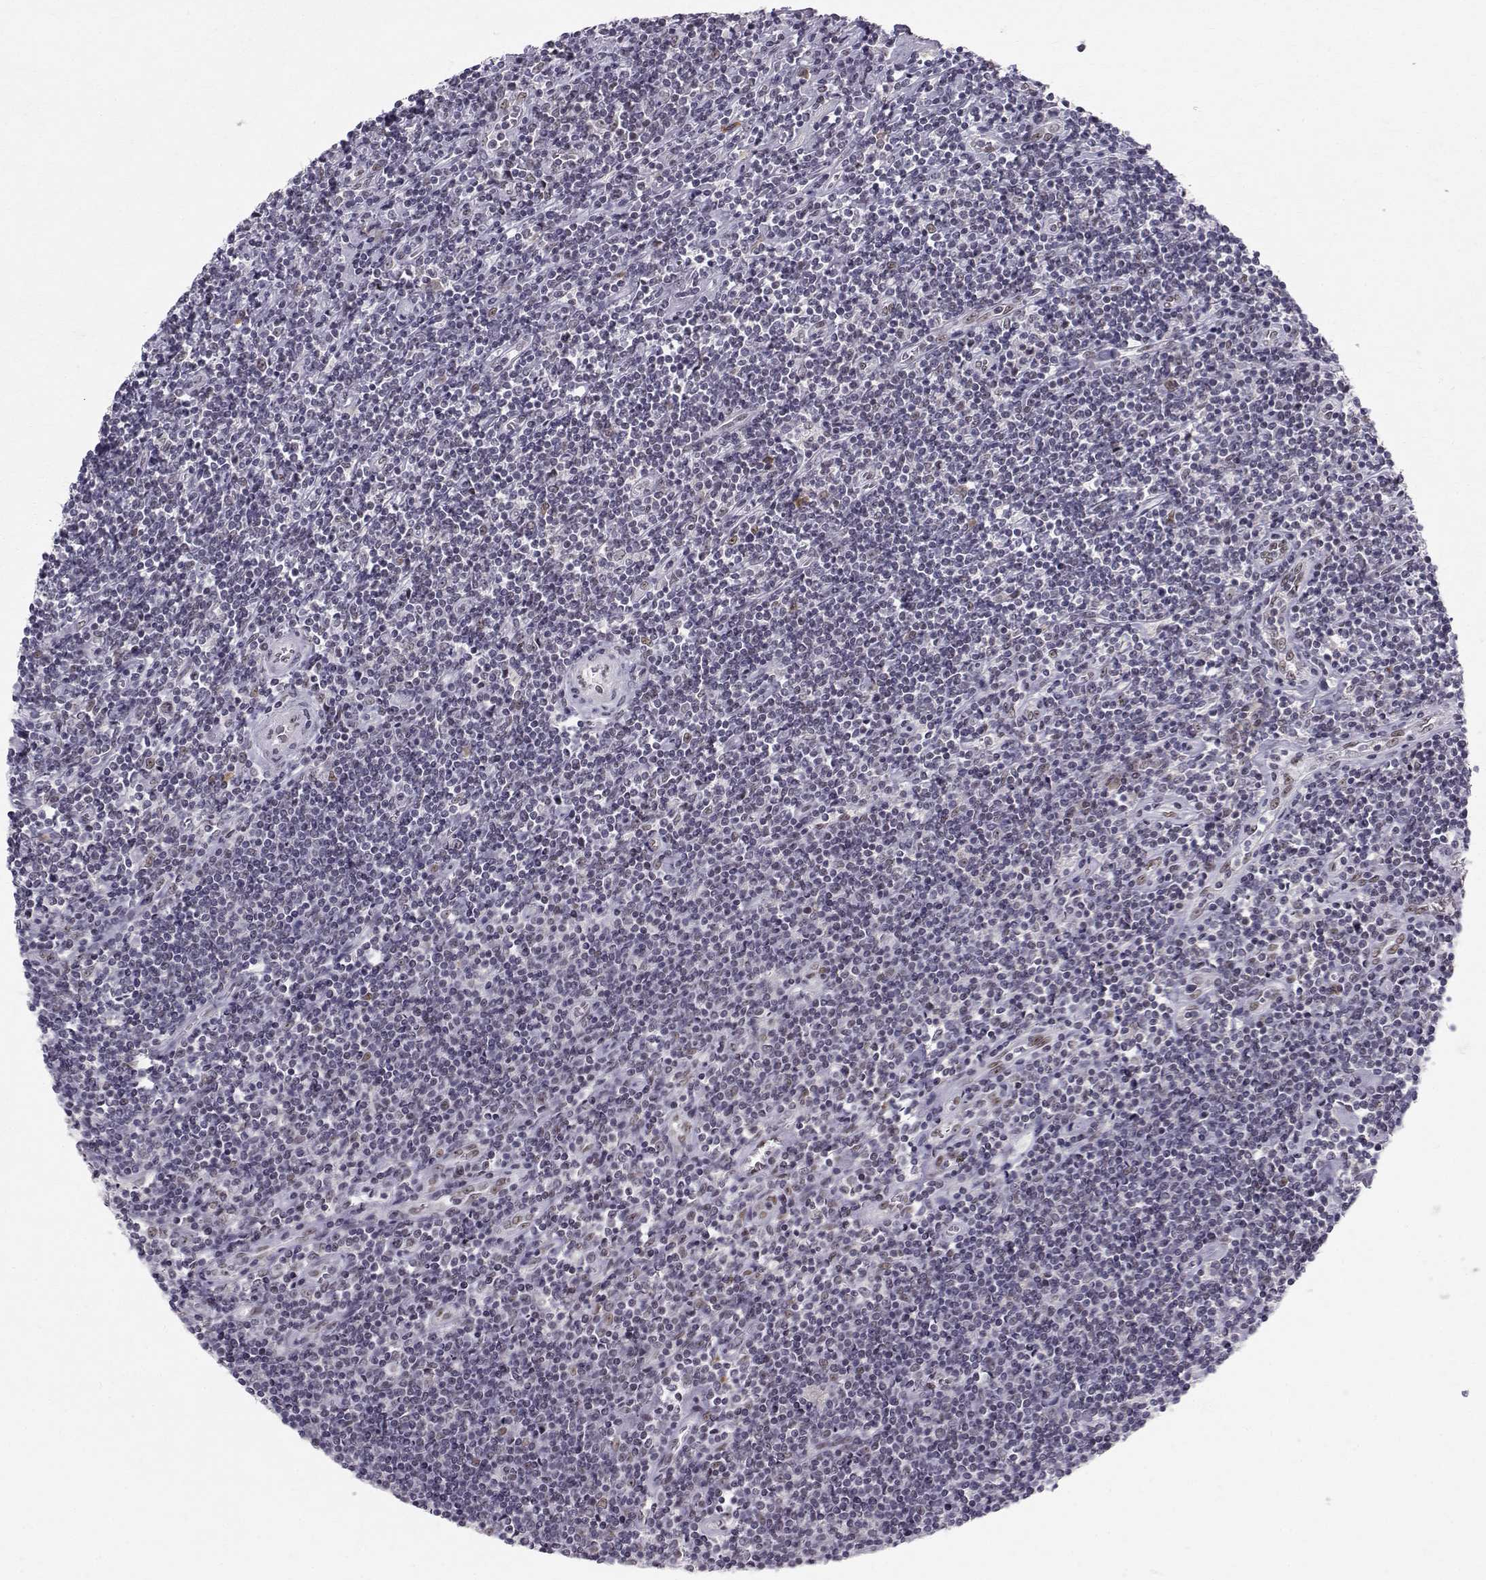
{"staining": {"intensity": "negative", "quantity": "none", "location": "none"}, "tissue": "lymphoma", "cell_type": "Tumor cells", "image_type": "cancer", "snomed": [{"axis": "morphology", "description": "Hodgkin's disease, NOS"}, {"axis": "topography", "description": "Lymph node"}], "caption": "This micrograph is of Hodgkin's disease stained with immunohistochemistry to label a protein in brown with the nuclei are counter-stained blue. There is no positivity in tumor cells.", "gene": "RPP38", "patient": {"sex": "male", "age": 40}}